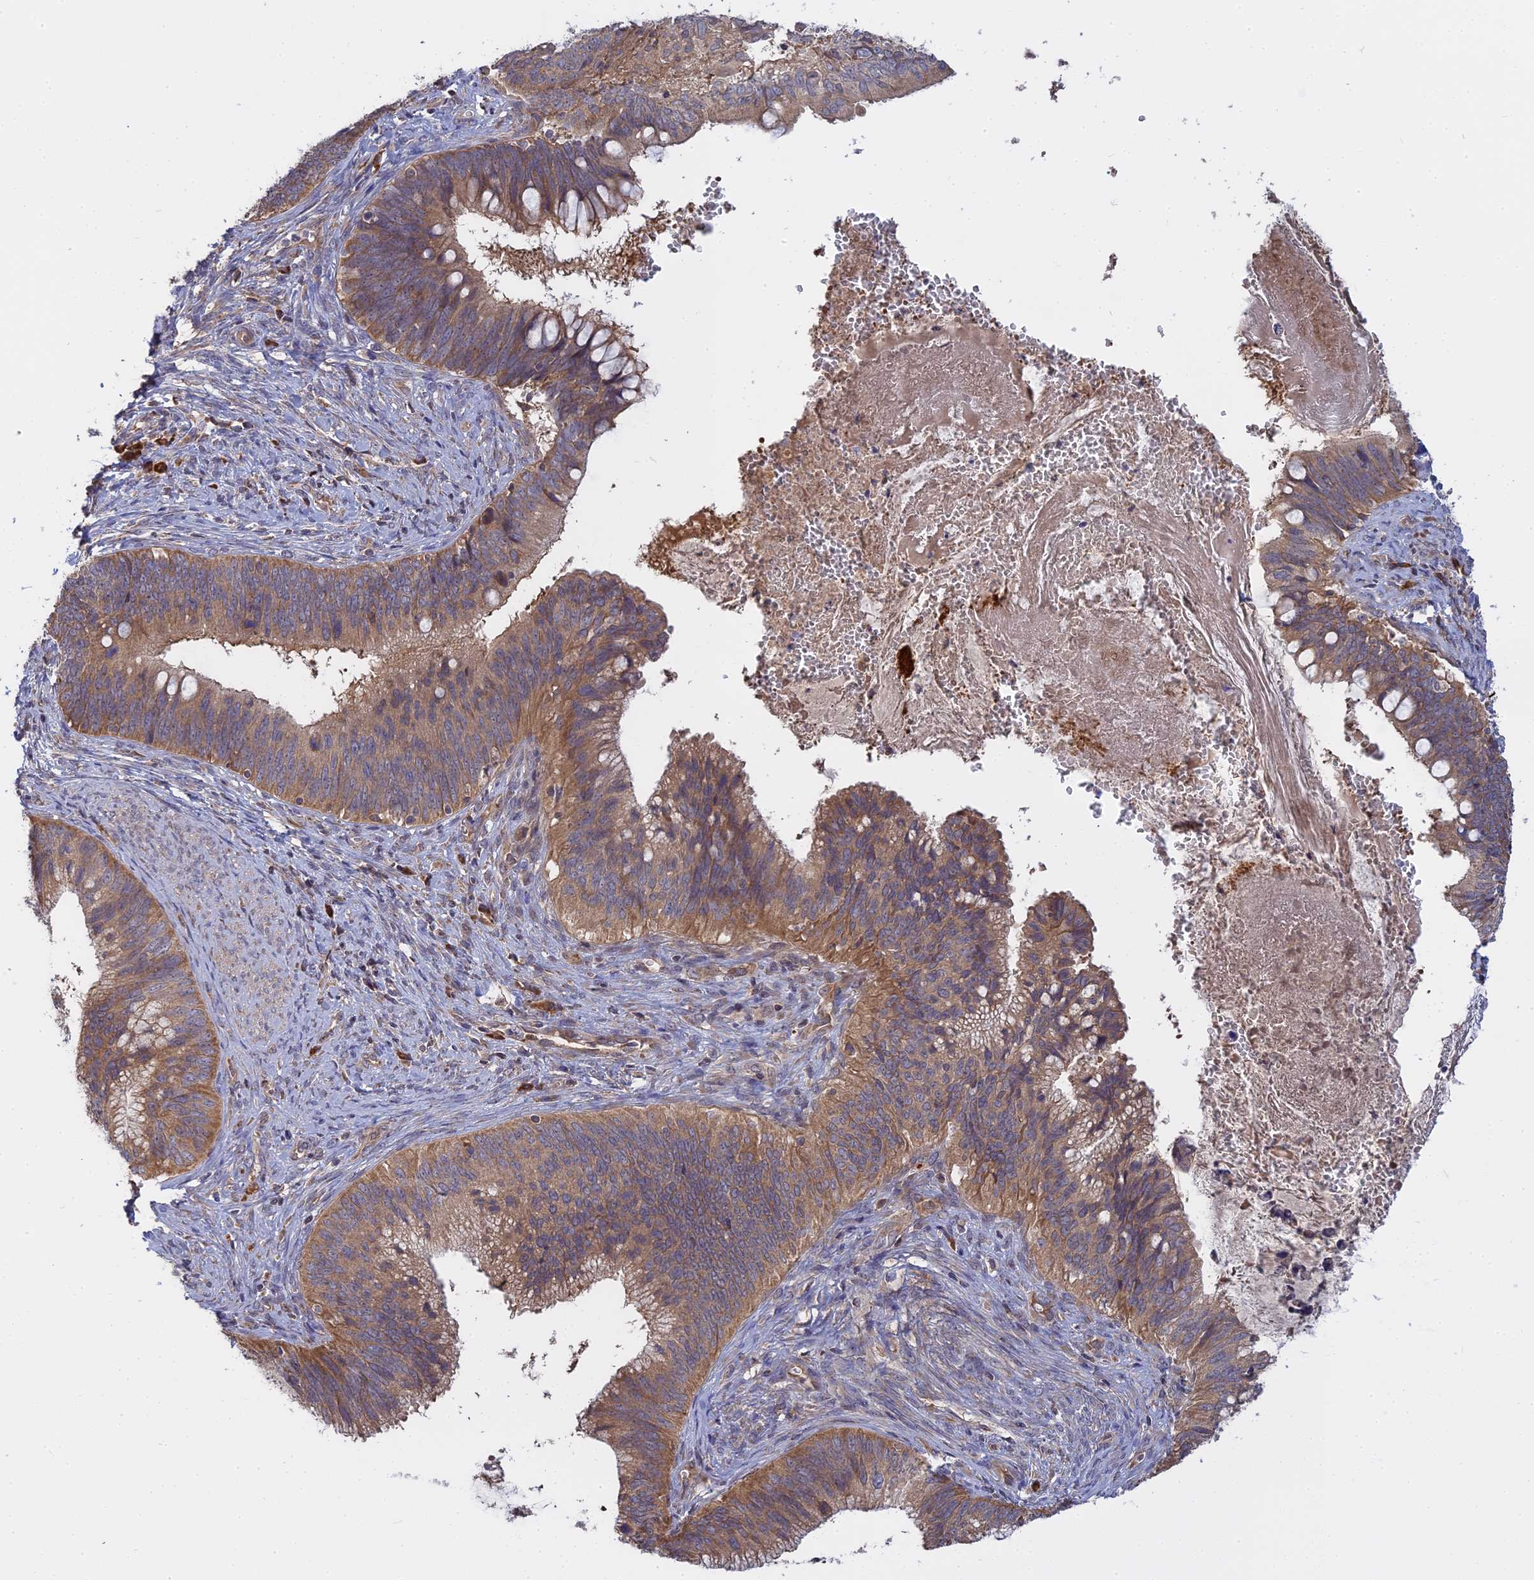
{"staining": {"intensity": "moderate", "quantity": ">75%", "location": "cytoplasmic/membranous"}, "tissue": "cervical cancer", "cell_type": "Tumor cells", "image_type": "cancer", "snomed": [{"axis": "morphology", "description": "Adenocarcinoma, NOS"}, {"axis": "topography", "description": "Cervix"}], "caption": "An immunohistochemistry image of tumor tissue is shown. Protein staining in brown labels moderate cytoplasmic/membranous positivity in cervical cancer within tumor cells. The staining is performed using DAB brown chromogen to label protein expression. The nuclei are counter-stained blue using hematoxylin.", "gene": "IL21R", "patient": {"sex": "female", "age": 42}}